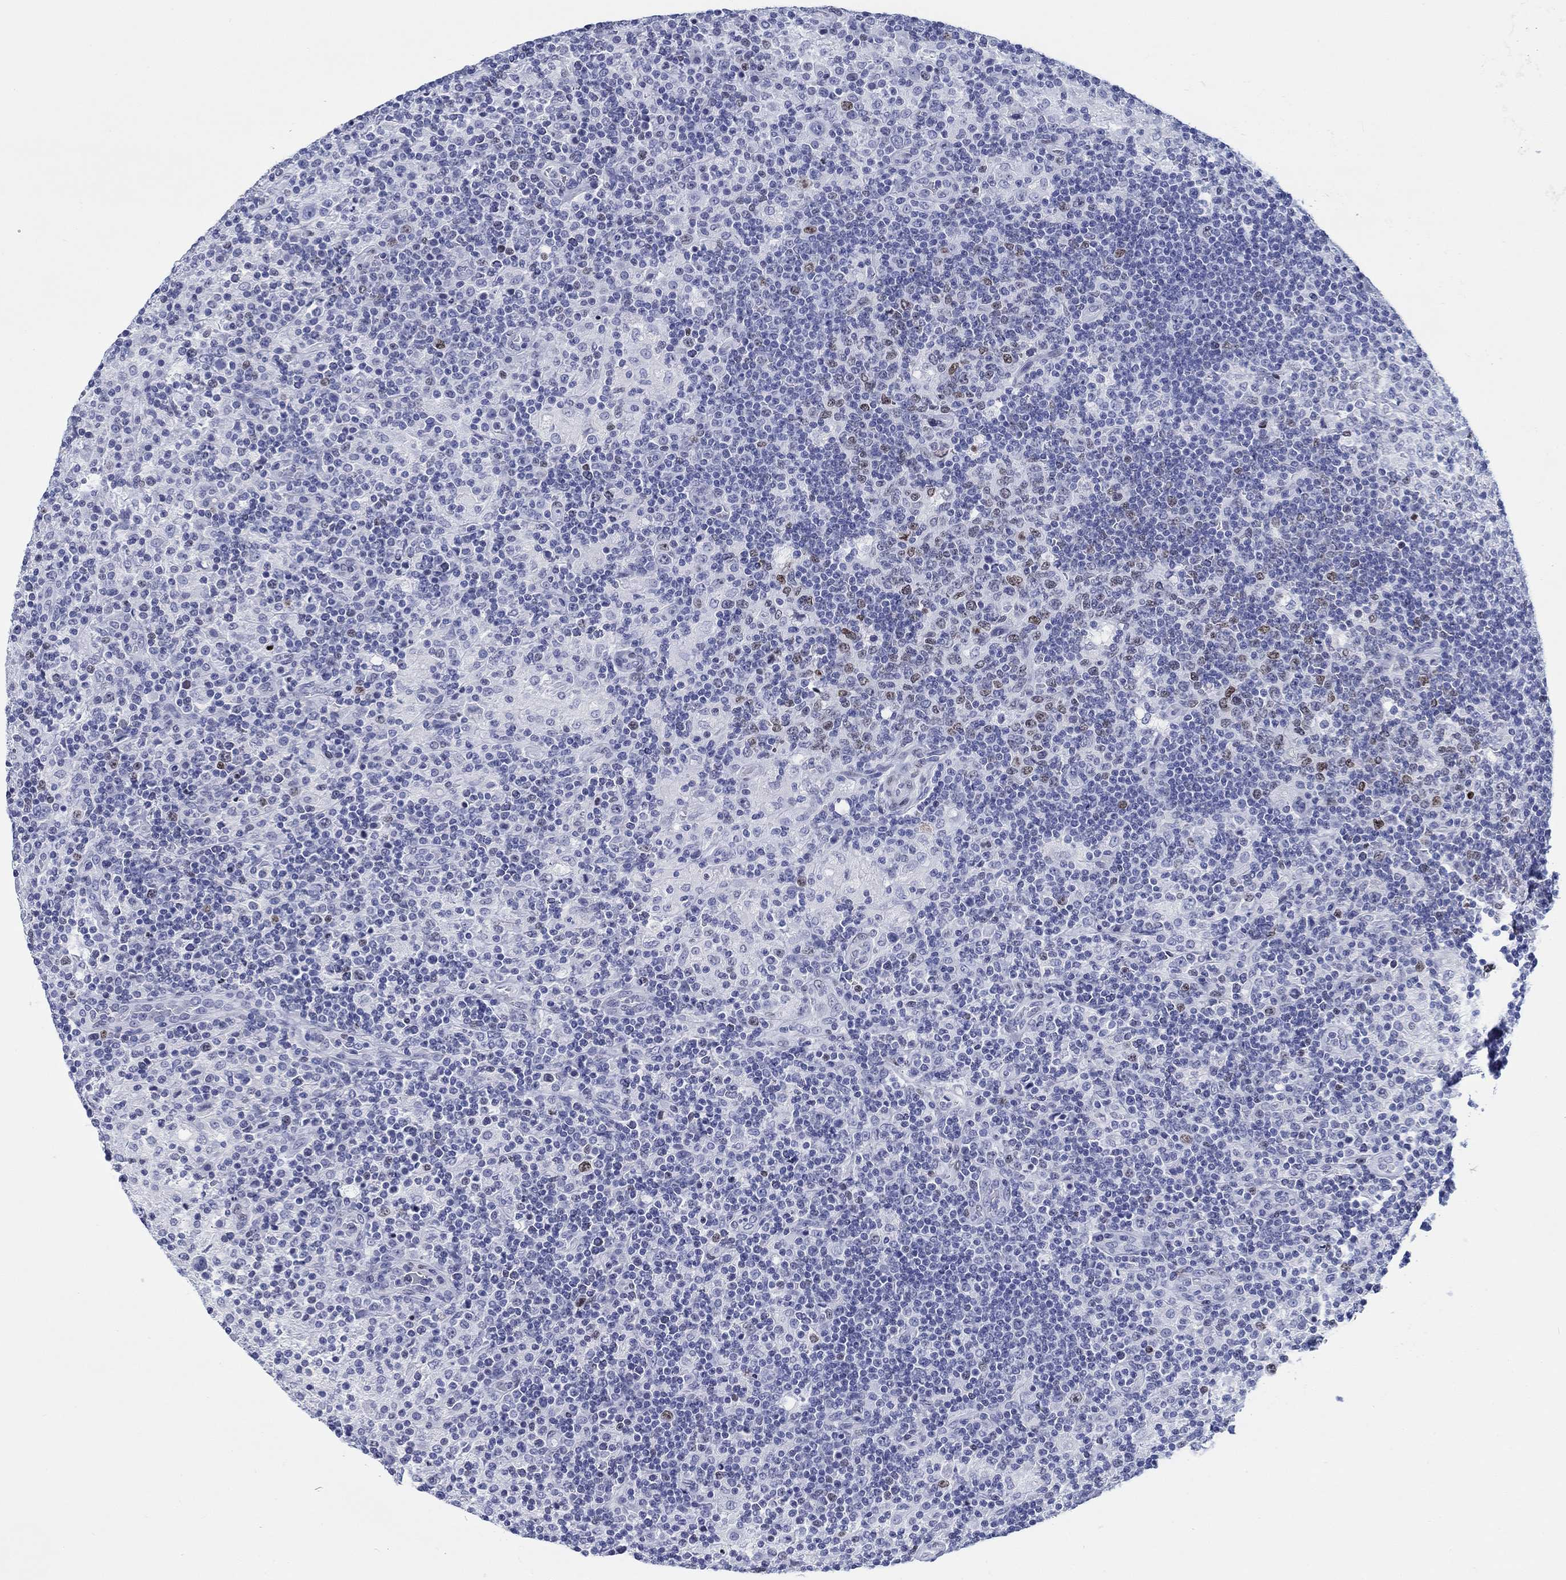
{"staining": {"intensity": "negative", "quantity": "none", "location": "none"}, "tissue": "lymphoma", "cell_type": "Tumor cells", "image_type": "cancer", "snomed": [{"axis": "morphology", "description": "Hodgkin's disease, NOS"}, {"axis": "topography", "description": "Lymph node"}], "caption": "An immunohistochemistry photomicrograph of lymphoma is shown. There is no staining in tumor cells of lymphoma. (Brightfield microscopy of DAB immunohistochemistry at high magnification).", "gene": "H1-1", "patient": {"sex": "male", "age": 70}}